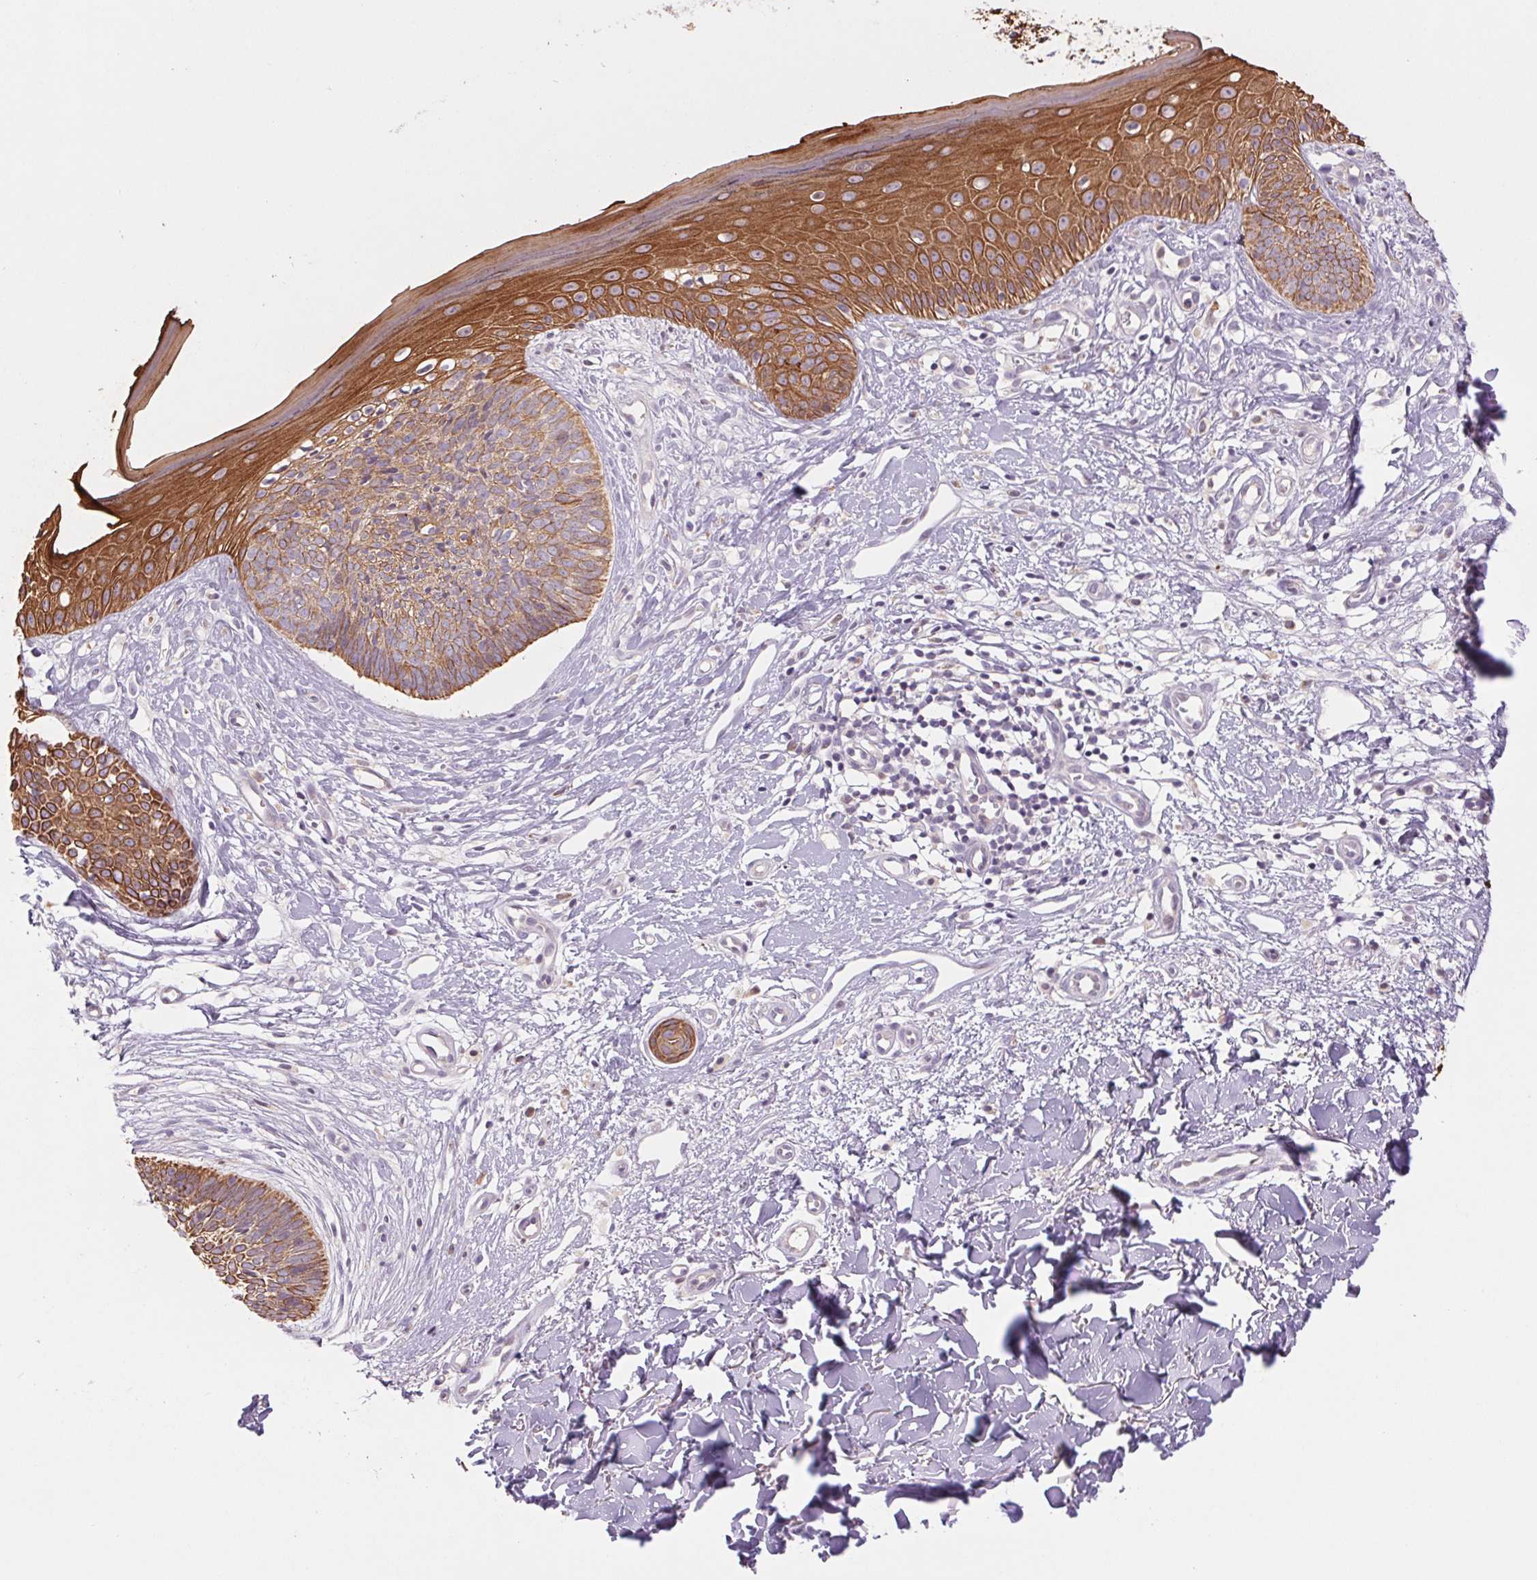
{"staining": {"intensity": "moderate", "quantity": ">75%", "location": "cytoplasmic/membranous"}, "tissue": "skin cancer", "cell_type": "Tumor cells", "image_type": "cancer", "snomed": [{"axis": "morphology", "description": "Basal cell carcinoma"}, {"axis": "topography", "description": "Skin"}], "caption": "Immunohistochemistry (IHC) of skin cancer displays medium levels of moderate cytoplasmic/membranous positivity in about >75% of tumor cells.", "gene": "KRT1", "patient": {"sex": "male", "age": 51}}